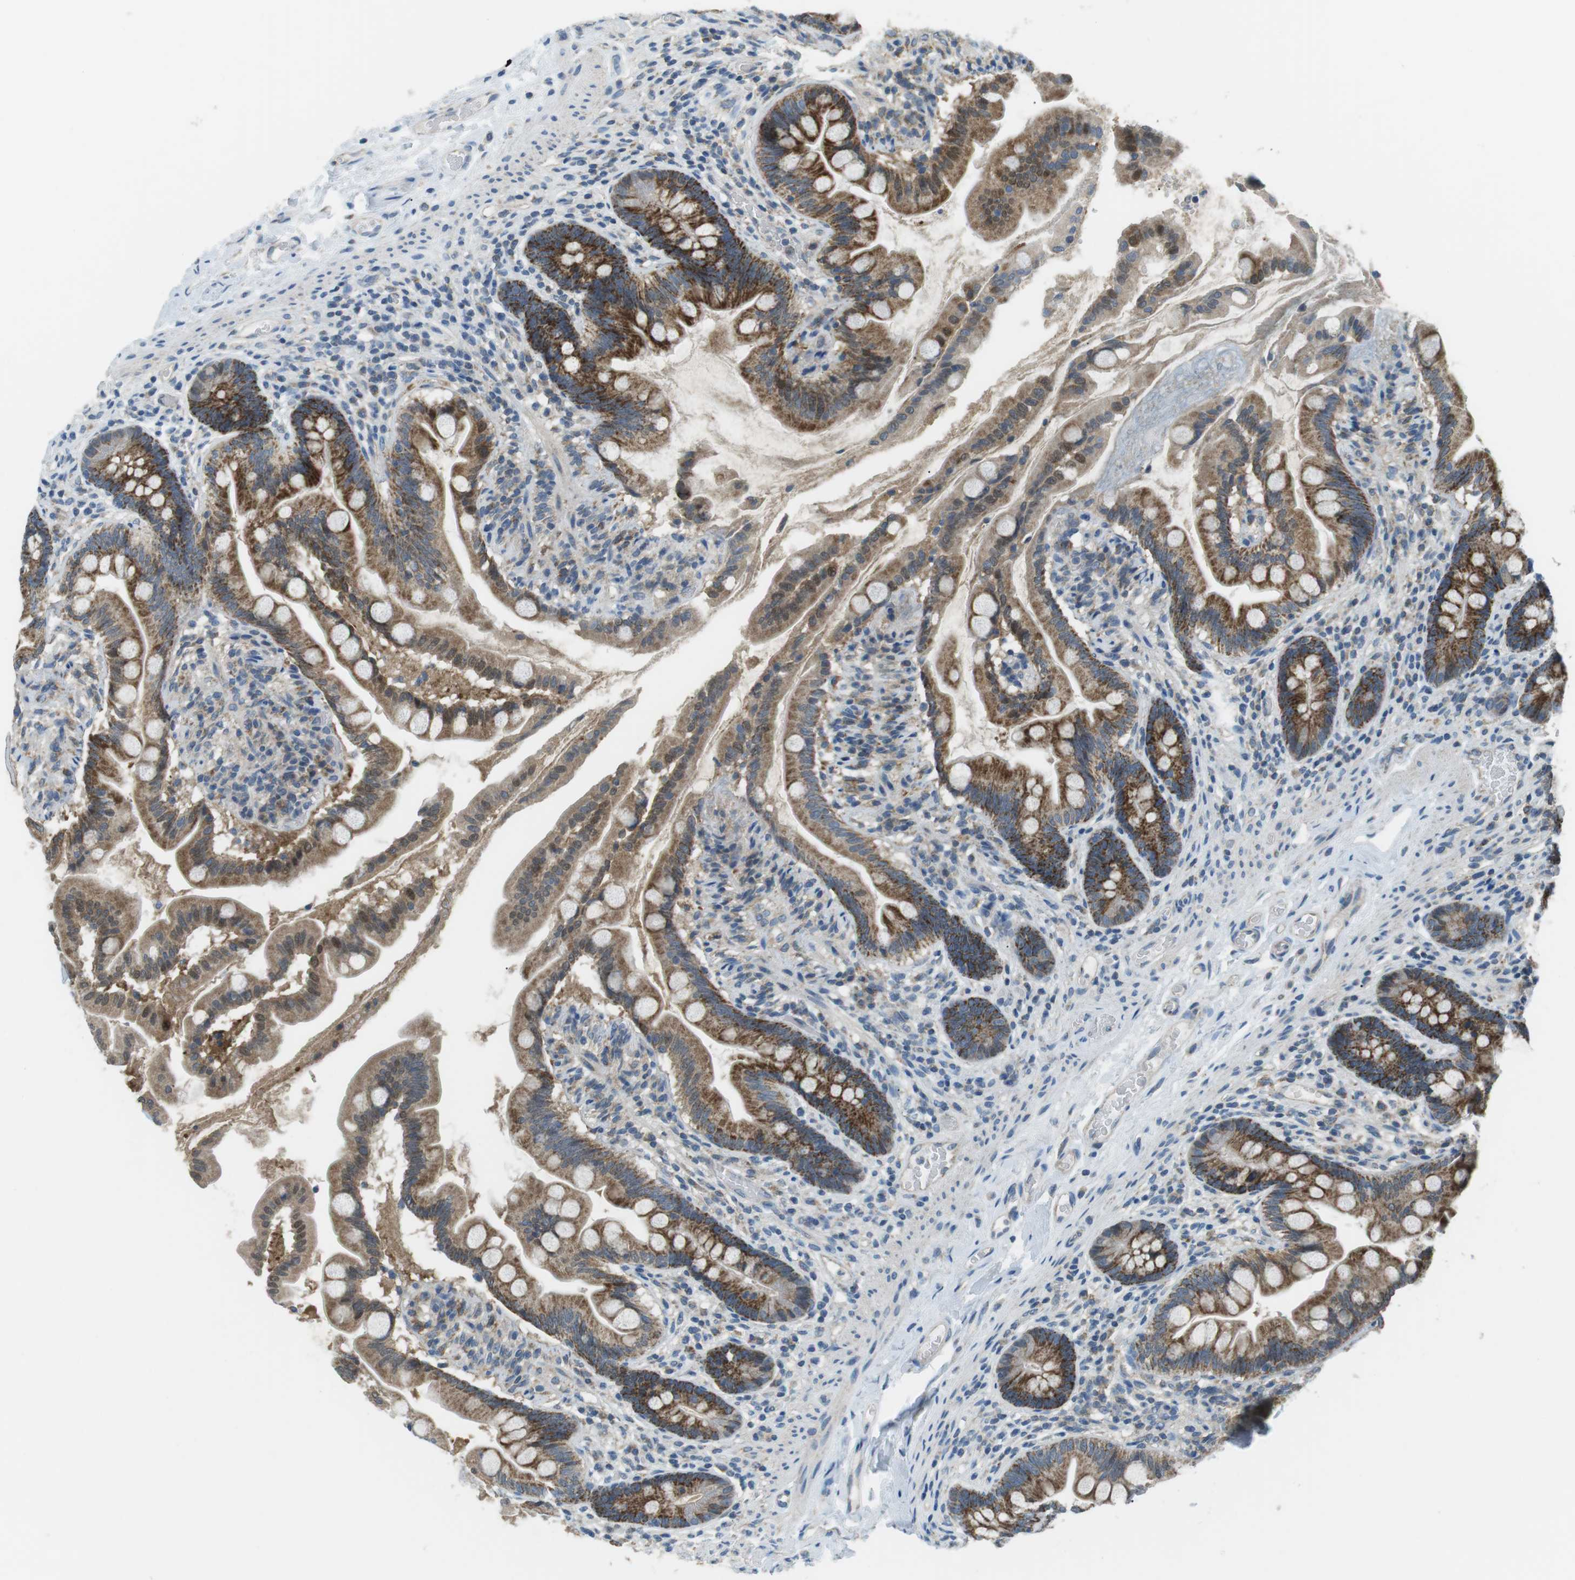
{"staining": {"intensity": "moderate", "quantity": ">75%", "location": "cytoplasmic/membranous"}, "tissue": "small intestine", "cell_type": "Glandular cells", "image_type": "normal", "snomed": [{"axis": "morphology", "description": "Normal tissue, NOS"}, {"axis": "topography", "description": "Small intestine"}], "caption": "A brown stain highlights moderate cytoplasmic/membranous expression of a protein in glandular cells of normal human small intestine.", "gene": "BACE1", "patient": {"sex": "female", "age": 56}}